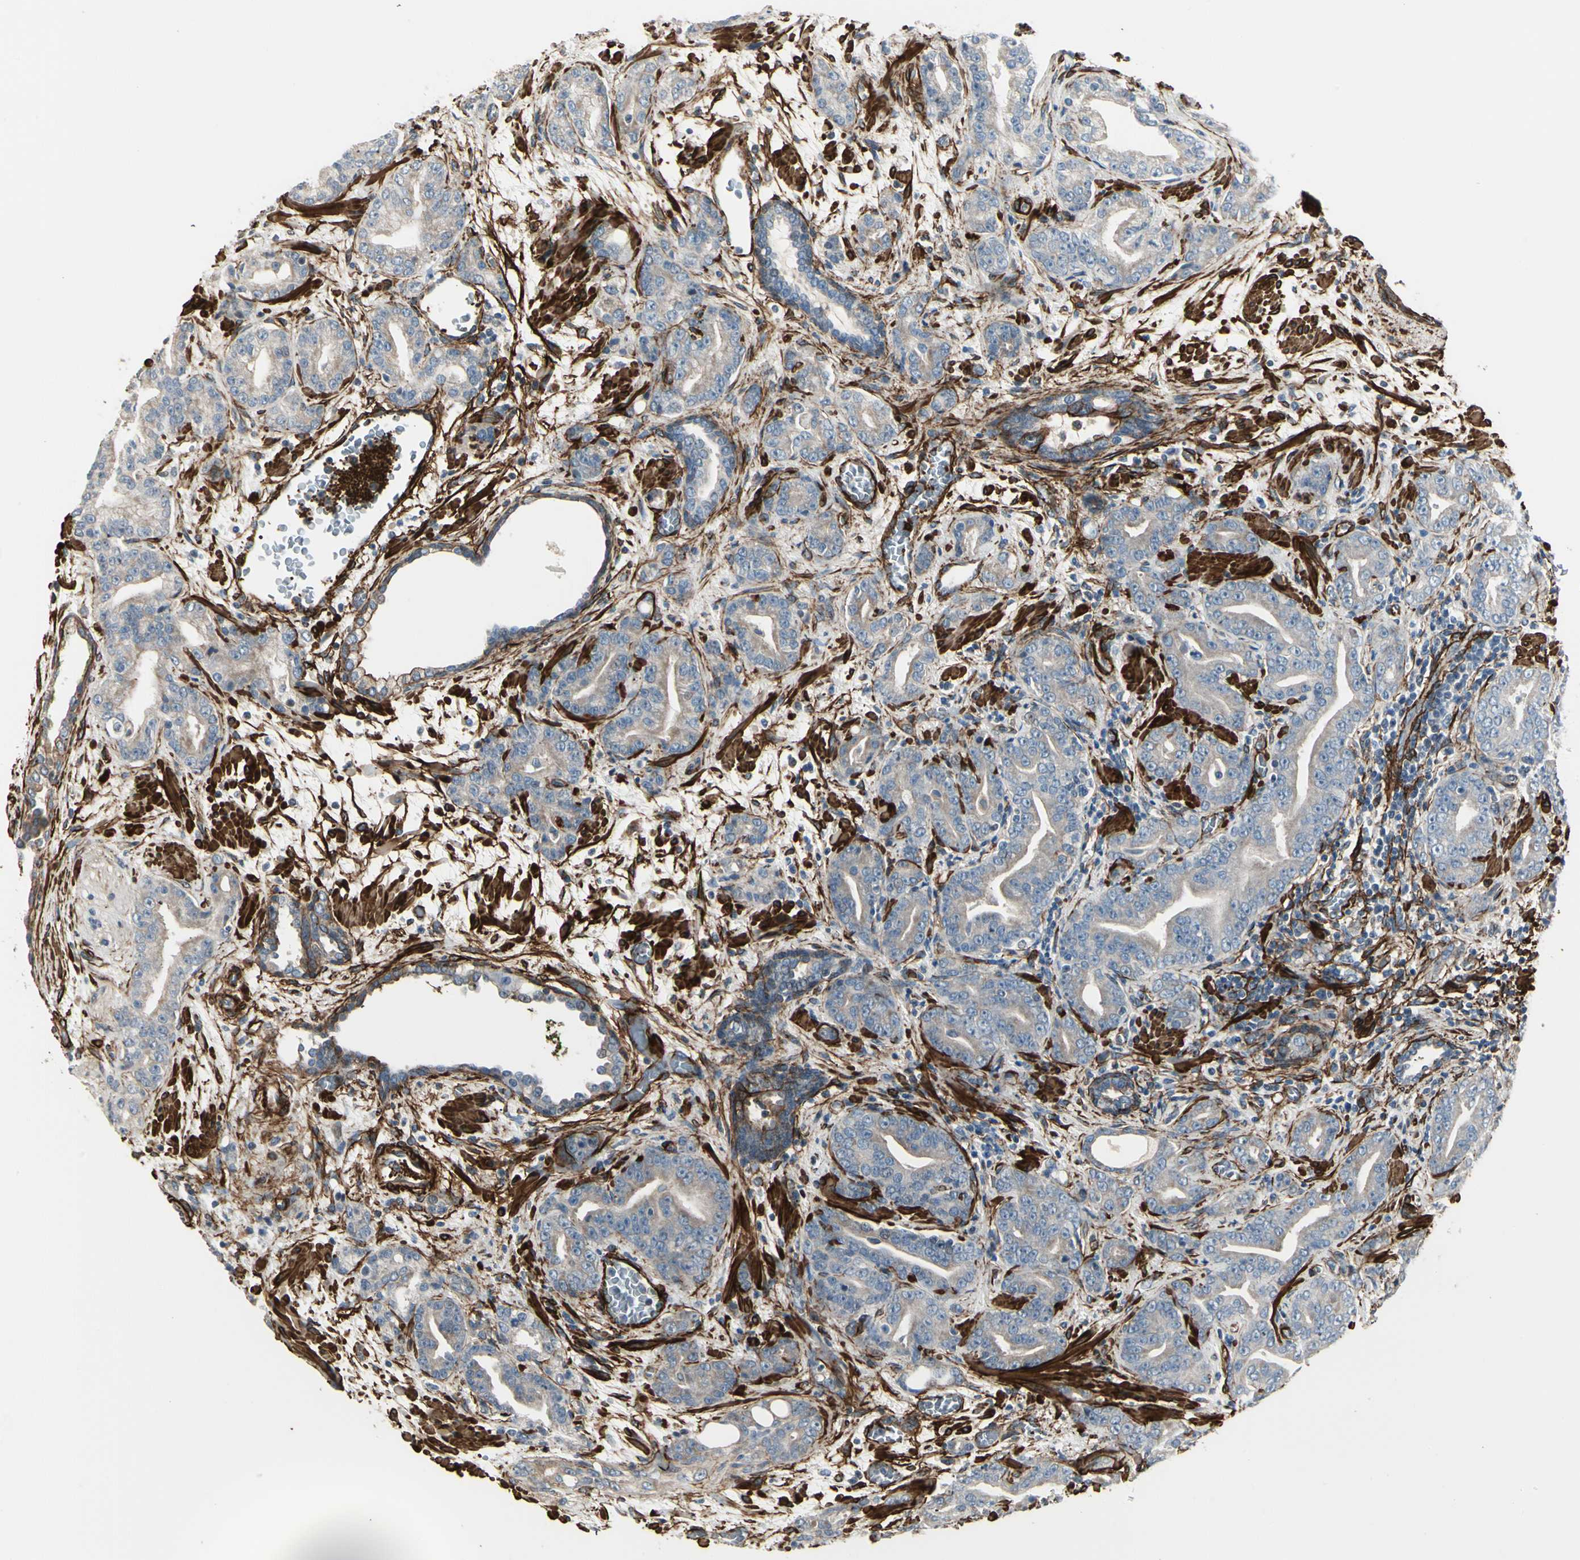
{"staining": {"intensity": "weak", "quantity": "25%-75%", "location": "cytoplasmic/membranous"}, "tissue": "prostate cancer", "cell_type": "Tumor cells", "image_type": "cancer", "snomed": [{"axis": "morphology", "description": "Adenocarcinoma, Low grade"}, {"axis": "topography", "description": "Prostate"}], "caption": "Brown immunohistochemical staining in prostate cancer (adenocarcinoma (low-grade)) exhibits weak cytoplasmic/membranous expression in approximately 25%-75% of tumor cells. Immunohistochemistry (ihc) stains the protein of interest in brown and the nuclei are stained blue.", "gene": "CALD1", "patient": {"sex": "male", "age": 63}}